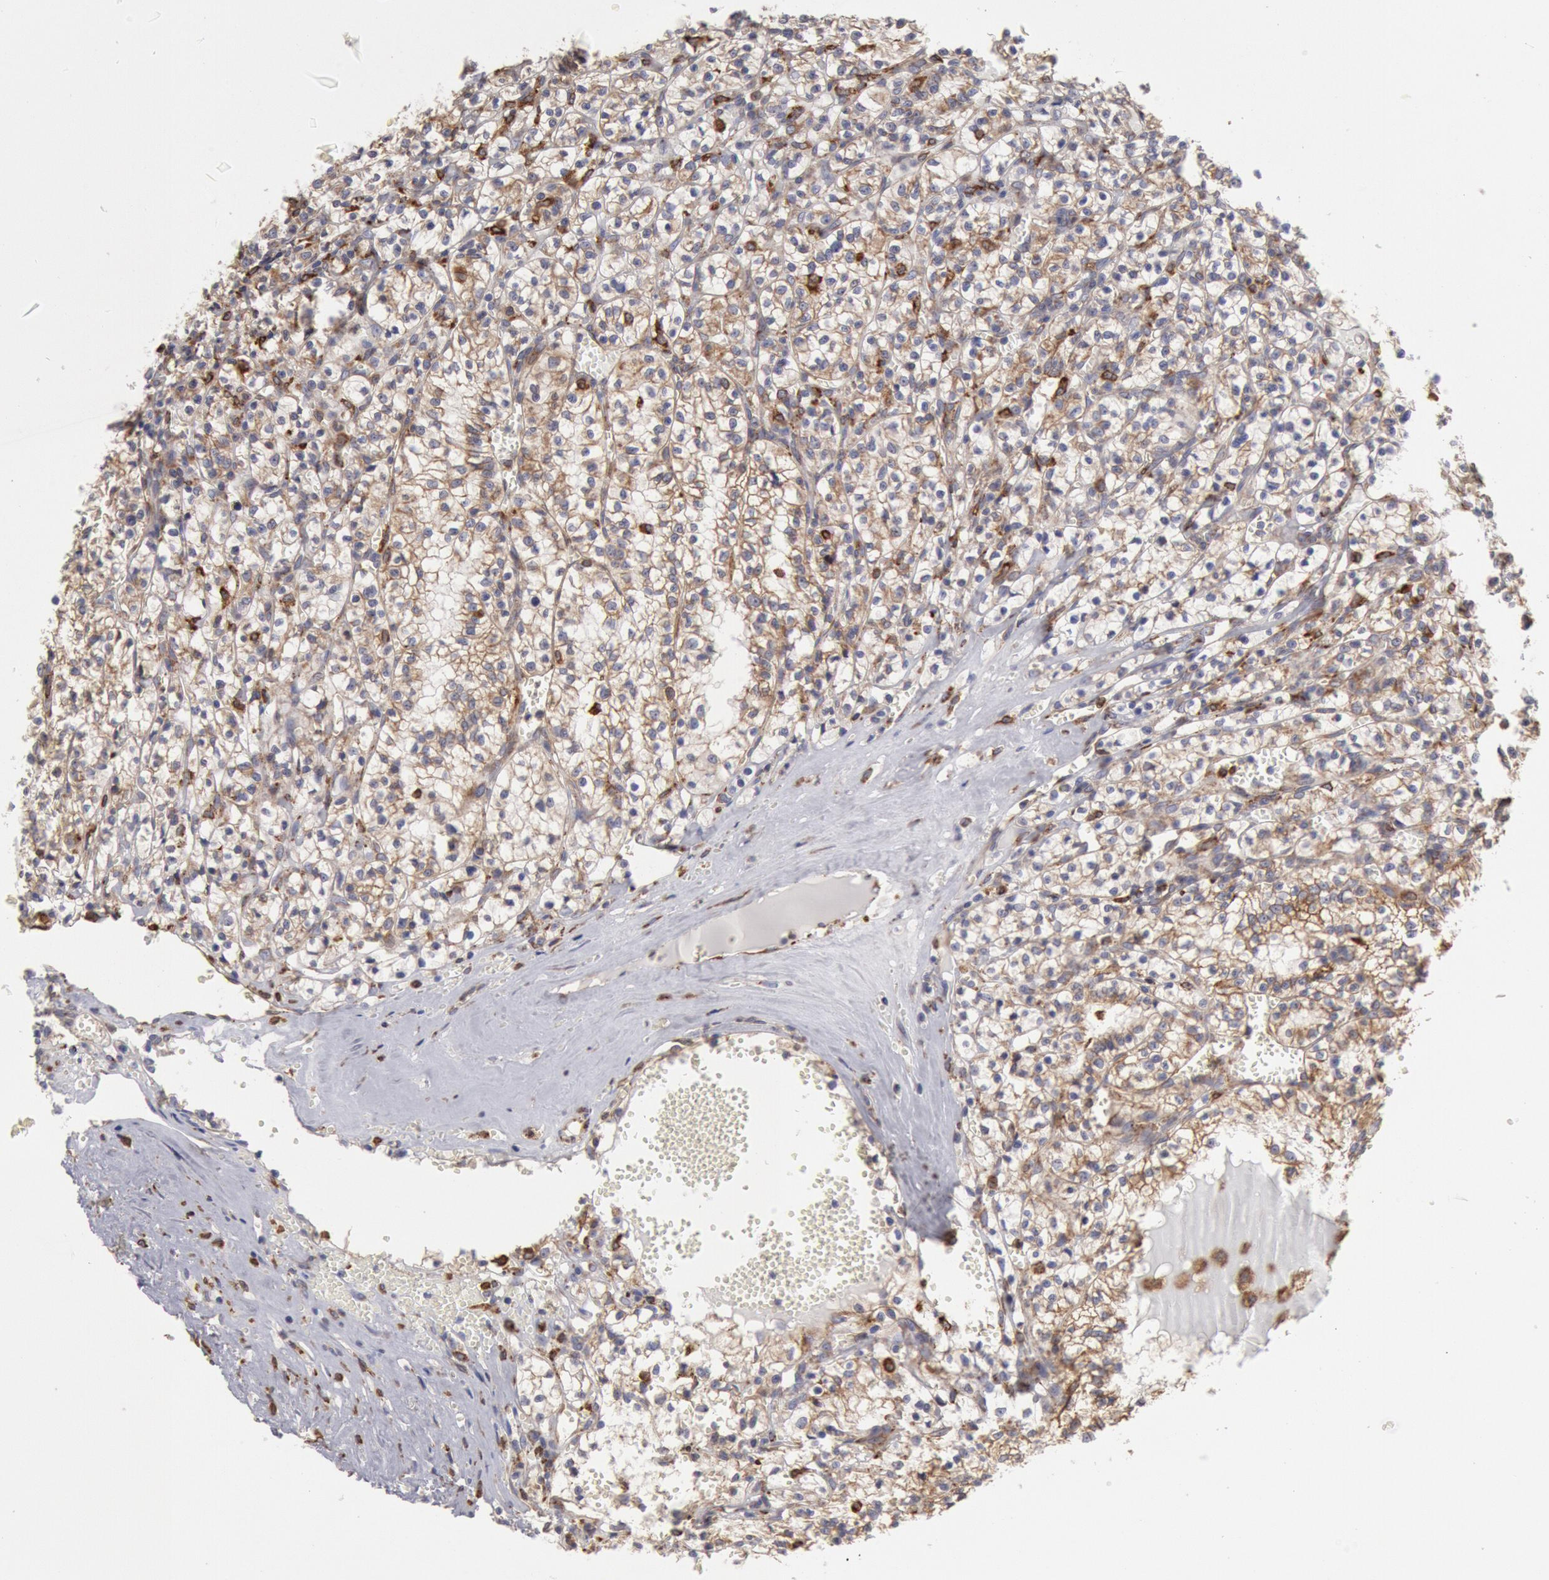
{"staining": {"intensity": "weak", "quantity": "25%-75%", "location": "cytoplasmic/membranous"}, "tissue": "renal cancer", "cell_type": "Tumor cells", "image_type": "cancer", "snomed": [{"axis": "morphology", "description": "Adenocarcinoma, NOS"}, {"axis": "topography", "description": "Kidney"}], "caption": "This is an image of immunohistochemistry staining of renal cancer, which shows weak expression in the cytoplasmic/membranous of tumor cells.", "gene": "ERP44", "patient": {"sex": "male", "age": 61}}